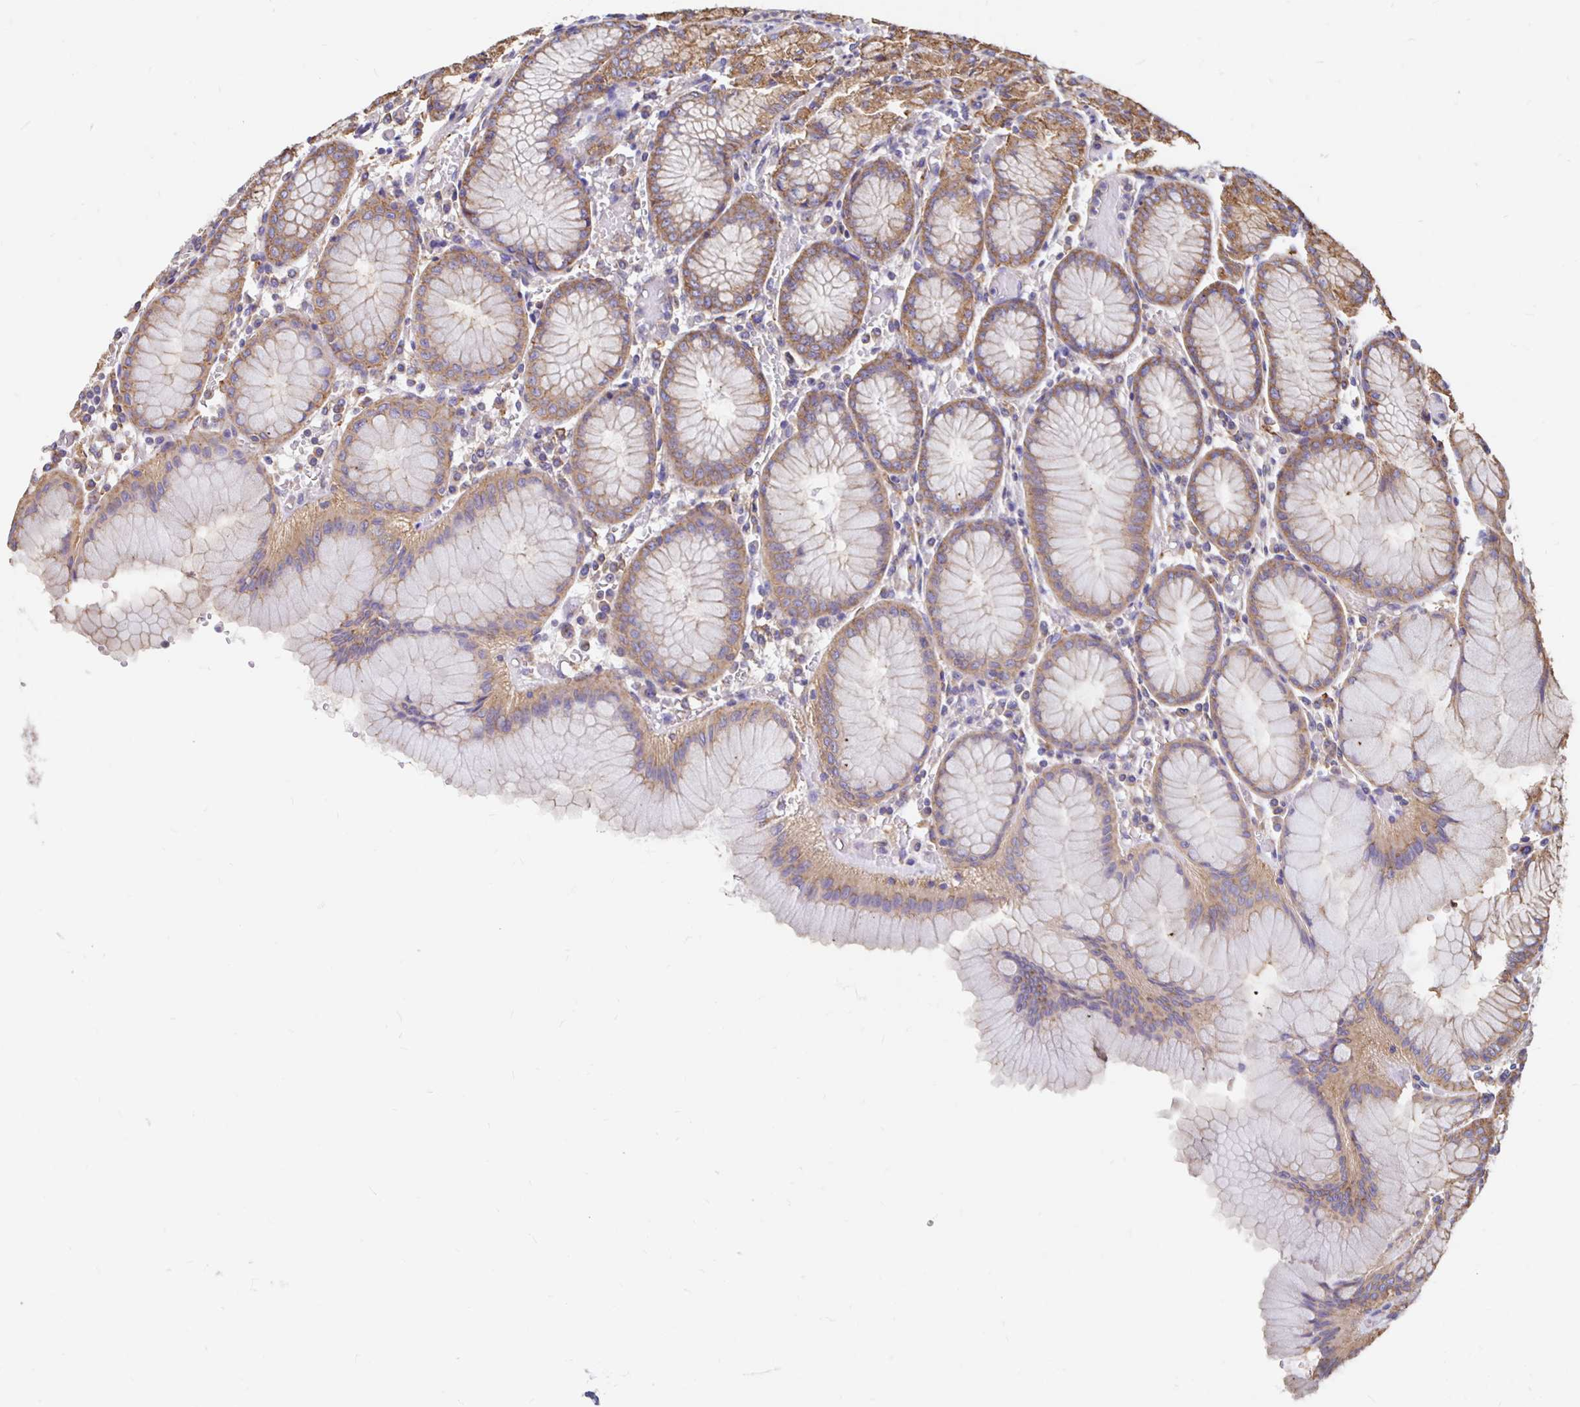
{"staining": {"intensity": "moderate", "quantity": ">75%", "location": "cytoplasmic/membranous"}, "tissue": "stomach", "cell_type": "Glandular cells", "image_type": "normal", "snomed": [{"axis": "morphology", "description": "Normal tissue, NOS"}, {"axis": "topography", "description": "Stomach"}], "caption": "Immunohistochemical staining of benign stomach reveals medium levels of moderate cytoplasmic/membranous positivity in approximately >75% of glandular cells.", "gene": "CLTC", "patient": {"sex": "female", "age": 57}}